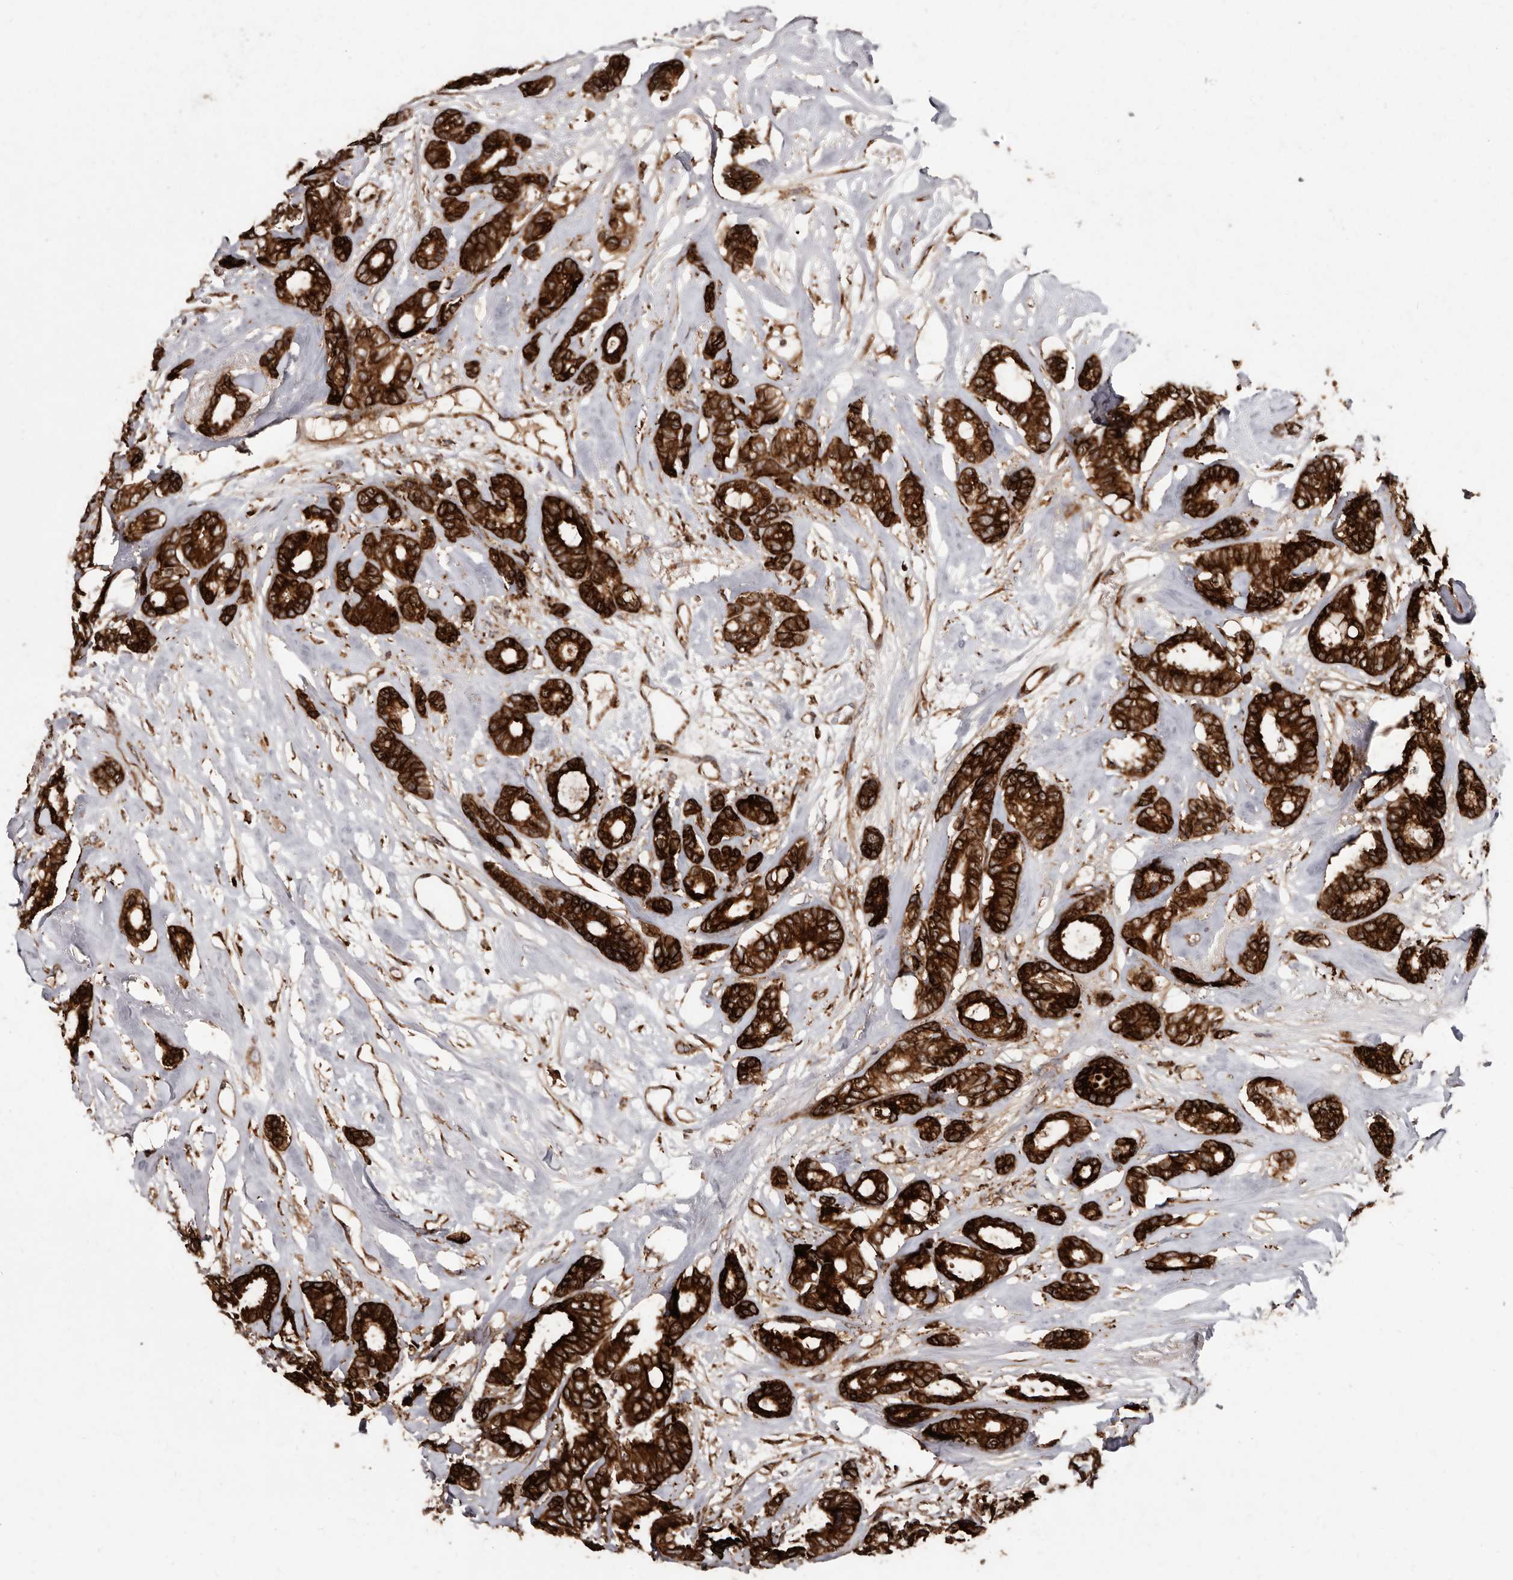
{"staining": {"intensity": "strong", "quantity": ">75%", "location": "cytoplasmic/membranous"}, "tissue": "breast cancer", "cell_type": "Tumor cells", "image_type": "cancer", "snomed": [{"axis": "morphology", "description": "Duct carcinoma"}, {"axis": "topography", "description": "Breast"}], "caption": "Protein staining by immunohistochemistry (IHC) shows strong cytoplasmic/membranous staining in about >75% of tumor cells in breast cancer (infiltrating ductal carcinoma).", "gene": "FLAD1", "patient": {"sex": "female", "age": 87}}